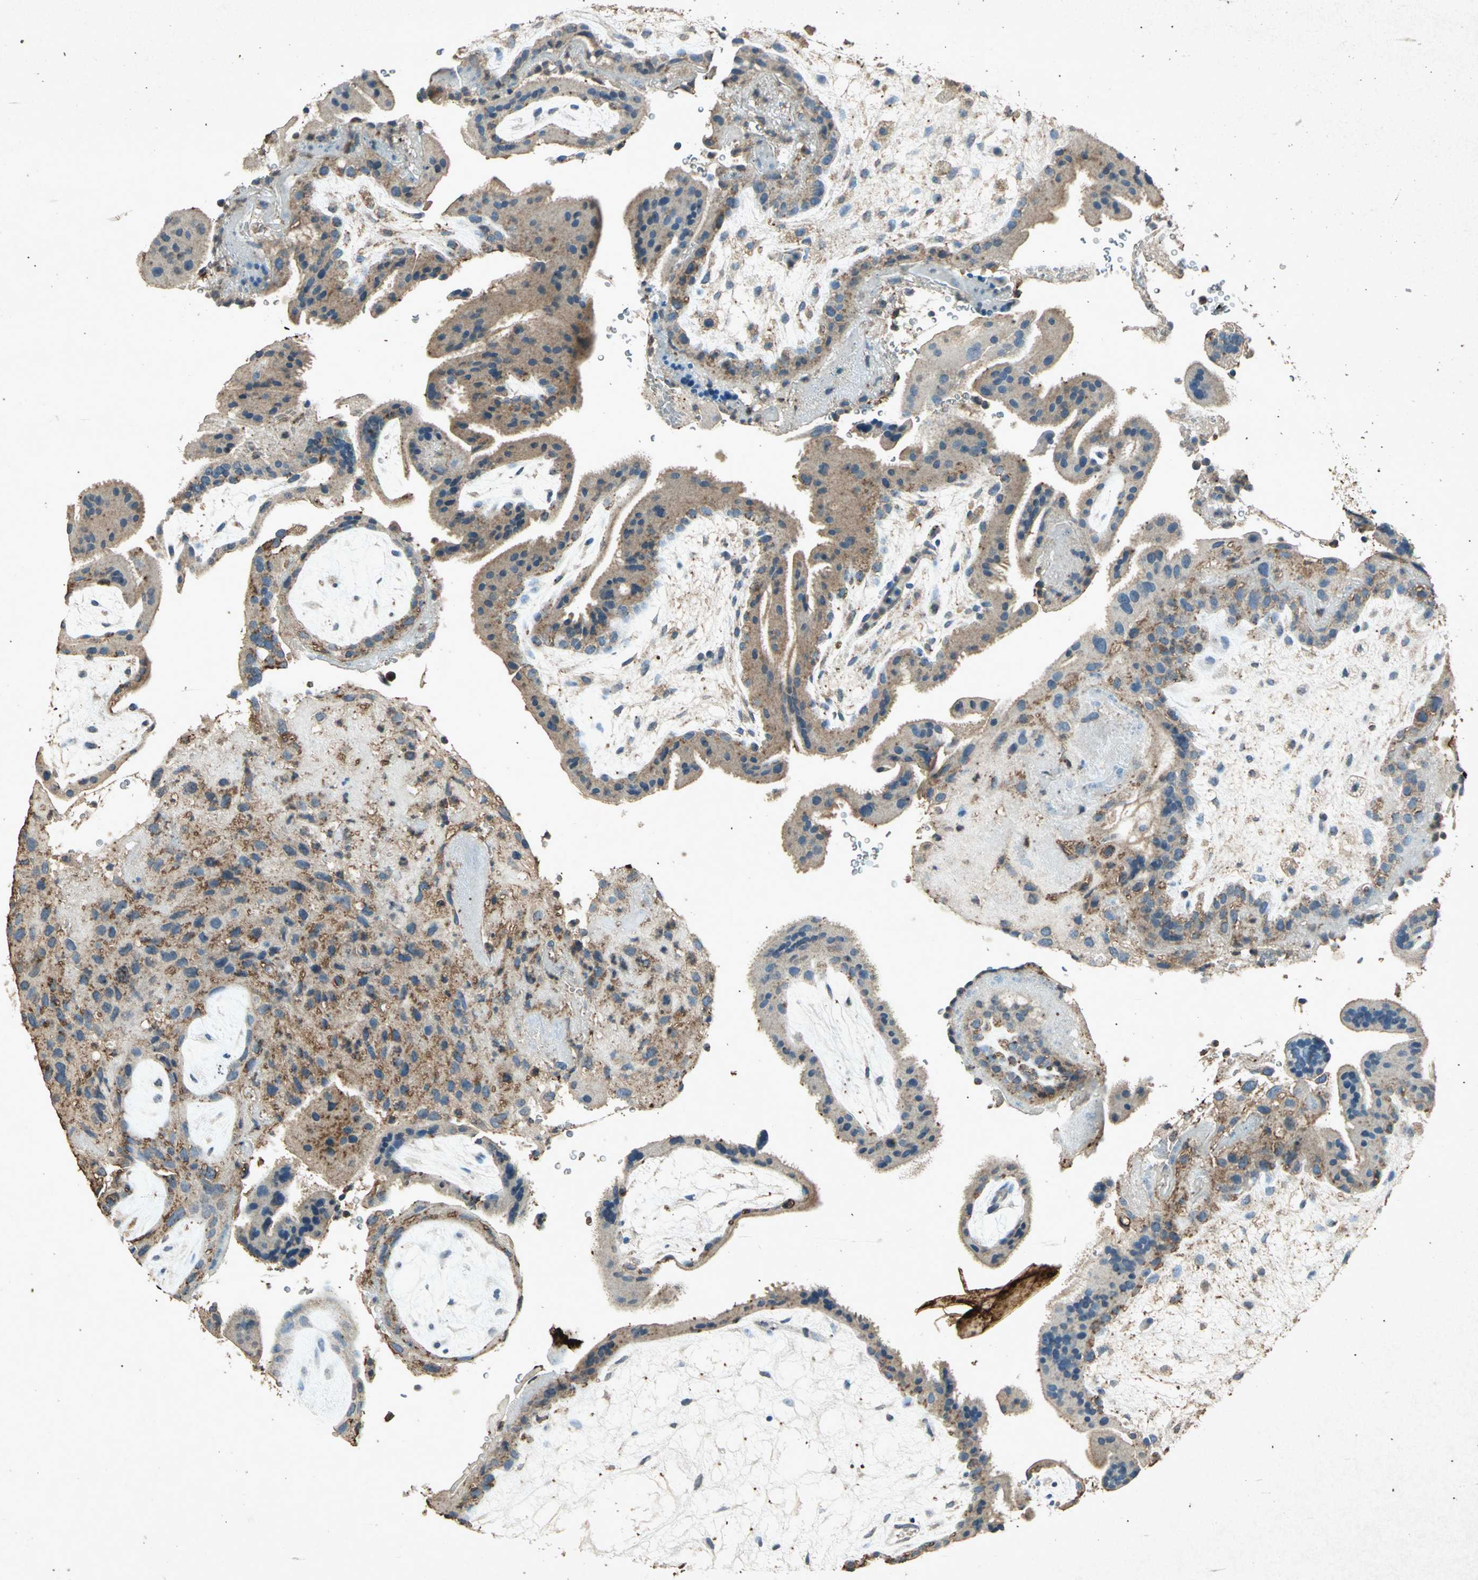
{"staining": {"intensity": "weak", "quantity": "25%-75%", "location": "cytoplasmic/membranous"}, "tissue": "placenta", "cell_type": "Decidual cells", "image_type": "normal", "snomed": [{"axis": "morphology", "description": "Normal tissue, NOS"}, {"axis": "topography", "description": "Placenta"}], "caption": "This image shows unremarkable placenta stained with IHC to label a protein in brown. The cytoplasmic/membranous of decidual cells show weak positivity for the protein. Nuclei are counter-stained blue.", "gene": "PSEN1", "patient": {"sex": "female", "age": 19}}